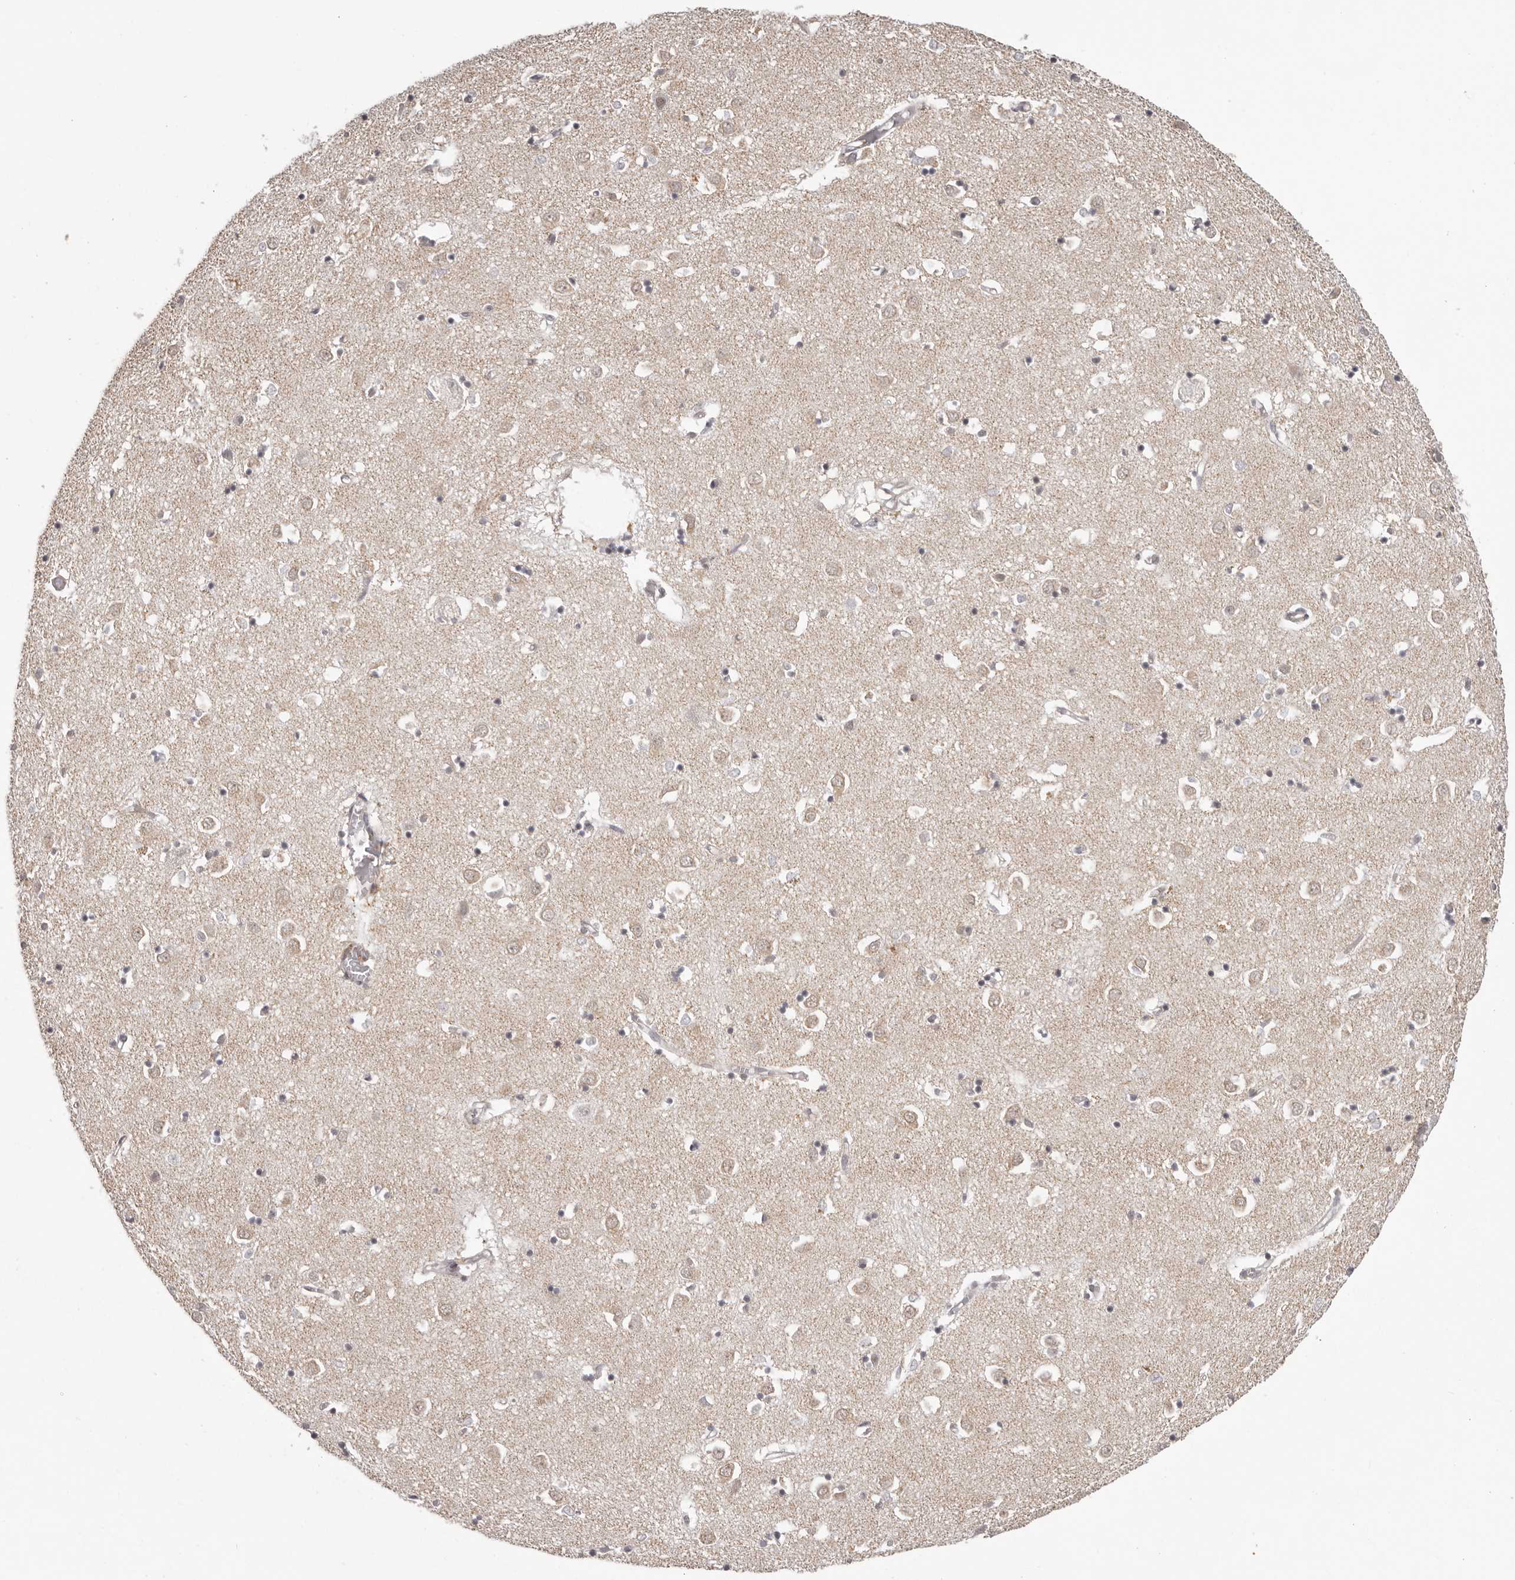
{"staining": {"intensity": "negative", "quantity": "none", "location": "none"}, "tissue": "caudate", "cell_type": "Glial cells", "image_type": "normal", "snomed": [{"axis": "morphology", "description": "Normal tissue, NOS"}, {"axis": "topography", "description": "Lateral ventricle wall"}], "caption": "This is a micrograph of IHC staining of benign caudate, which shows no staining in glial cells. Nuclei are stained in blue.", "gene": "RNF2", "patient": {"sex": "male", "age": 70}}